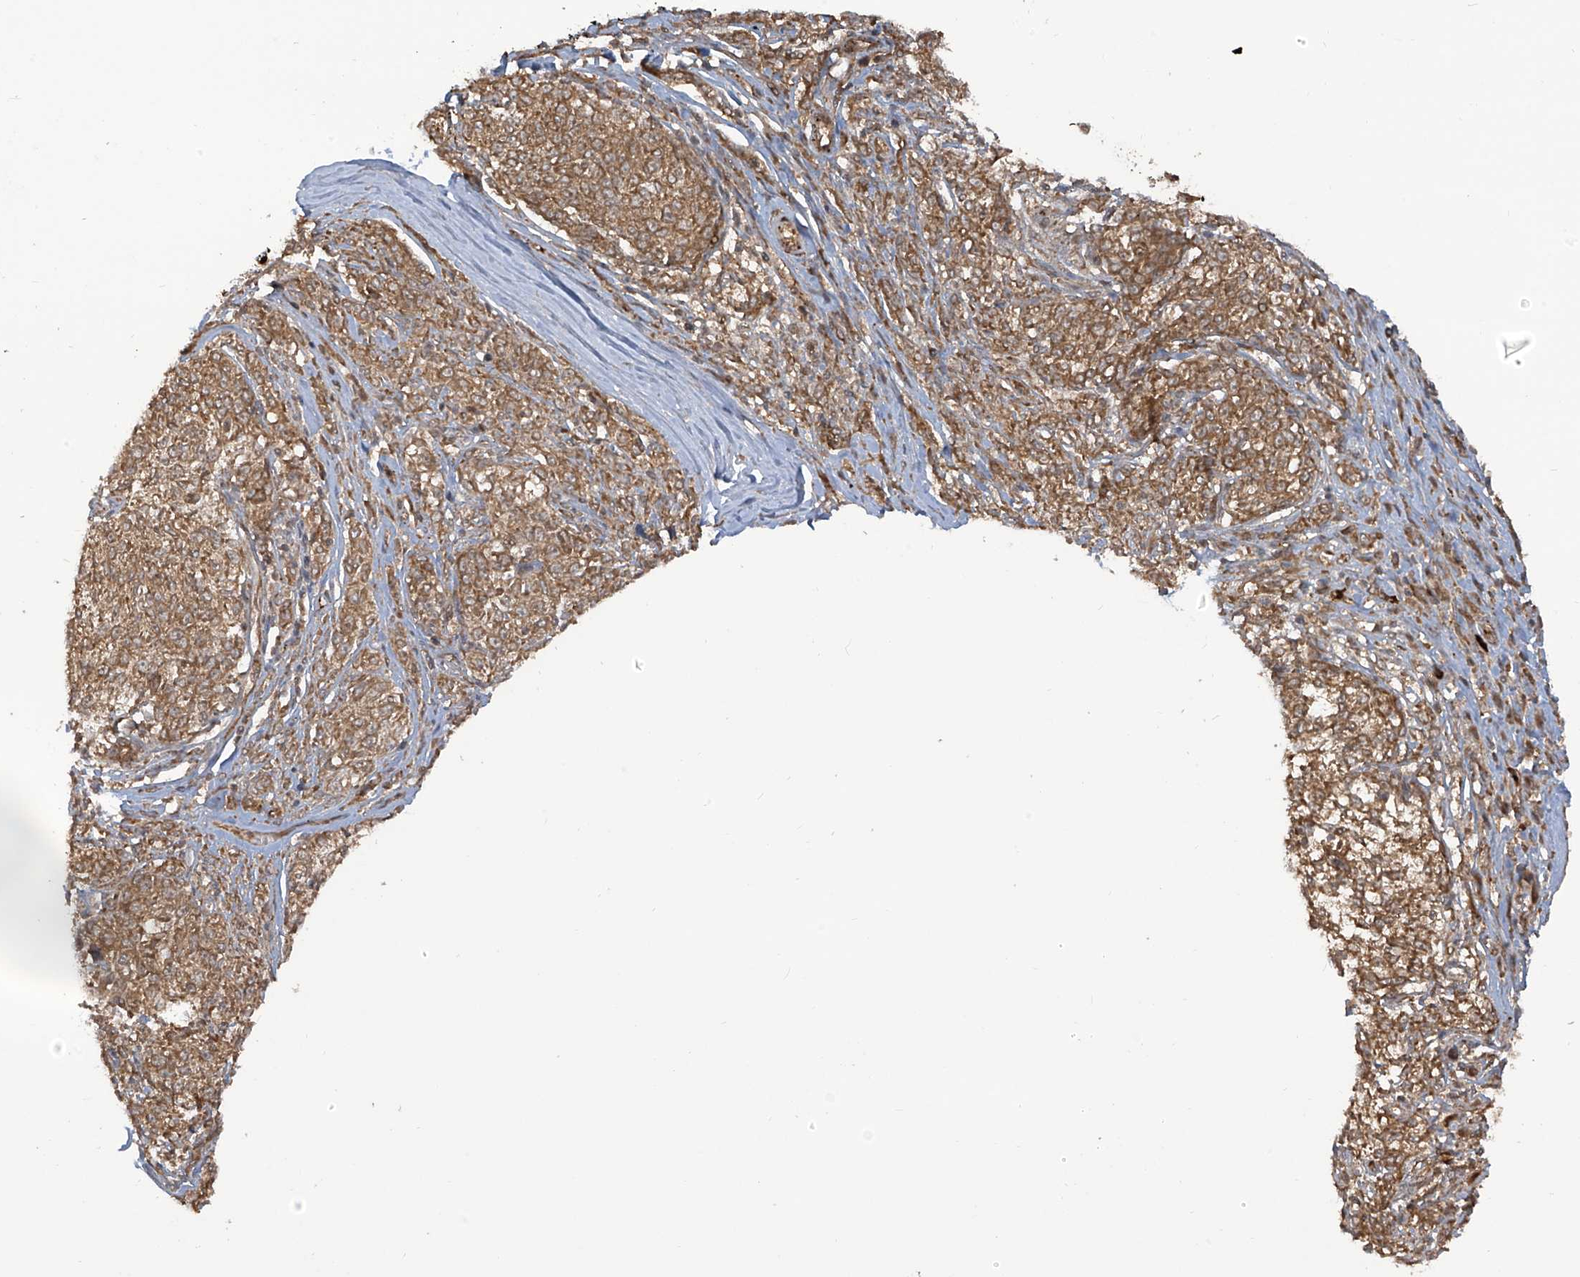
{"staining": {"intensity": "moderate", "quantity": ">75%", "location": "cytoplasmic/membranous"}, "tissue": "melanoma", "cell_type": "Tumor cells", "image_type": "cancer", "snomed": [{"axis": "morphology", "description": "Malignant melanoma, NOS"}, {"axis": "topography", "description": "Skin"}], "caption": "Tumor cells reveal medium levels of moderate cytoplasmic/membranous expression in about >75% of cells in melanoma.", "gene": "TRIM67", "patient": {"sex": "female", "age": 72}}